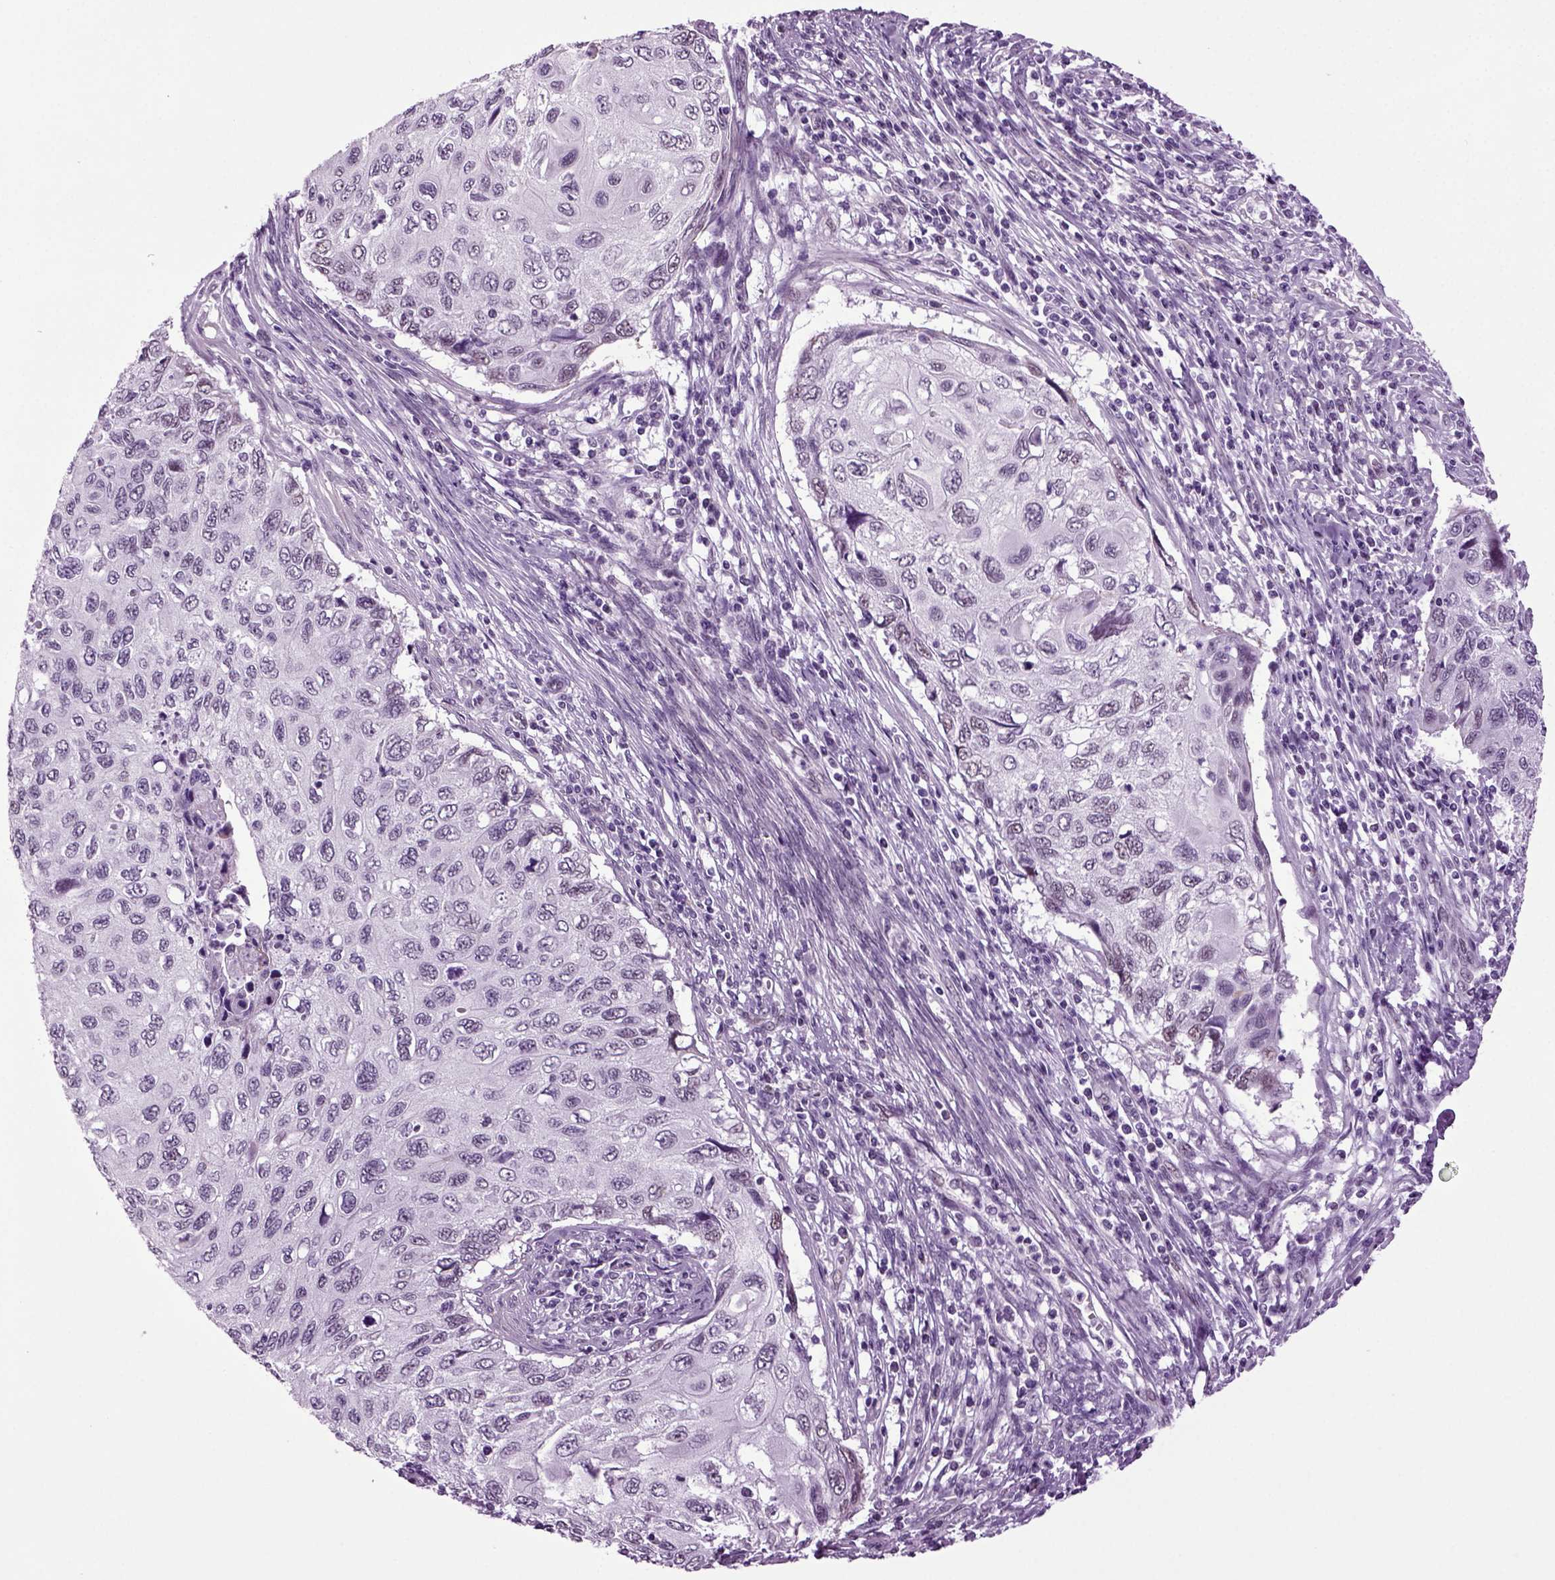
{"staining": {"intensity": "negative", "quantity": "none", "location": "none"}, "tissue": "cervical cancer", "cell_type": "Tumor cells", "image_type": "cancer", "snomed": [{"axis": "morphology", "description": "Squamous cell carcinoma, NOS"}, {"axis": "topography", "description": "Cervix"}], "caption": "An immunohistochemistry image of cervical cancer (squamous cell carcinoma) is shown. There is no staining in tumor cells of cervical cancer (squamous cell carcinoma).", "gene": "RFX3", "patient": {"sex": "female", "age": 70}}